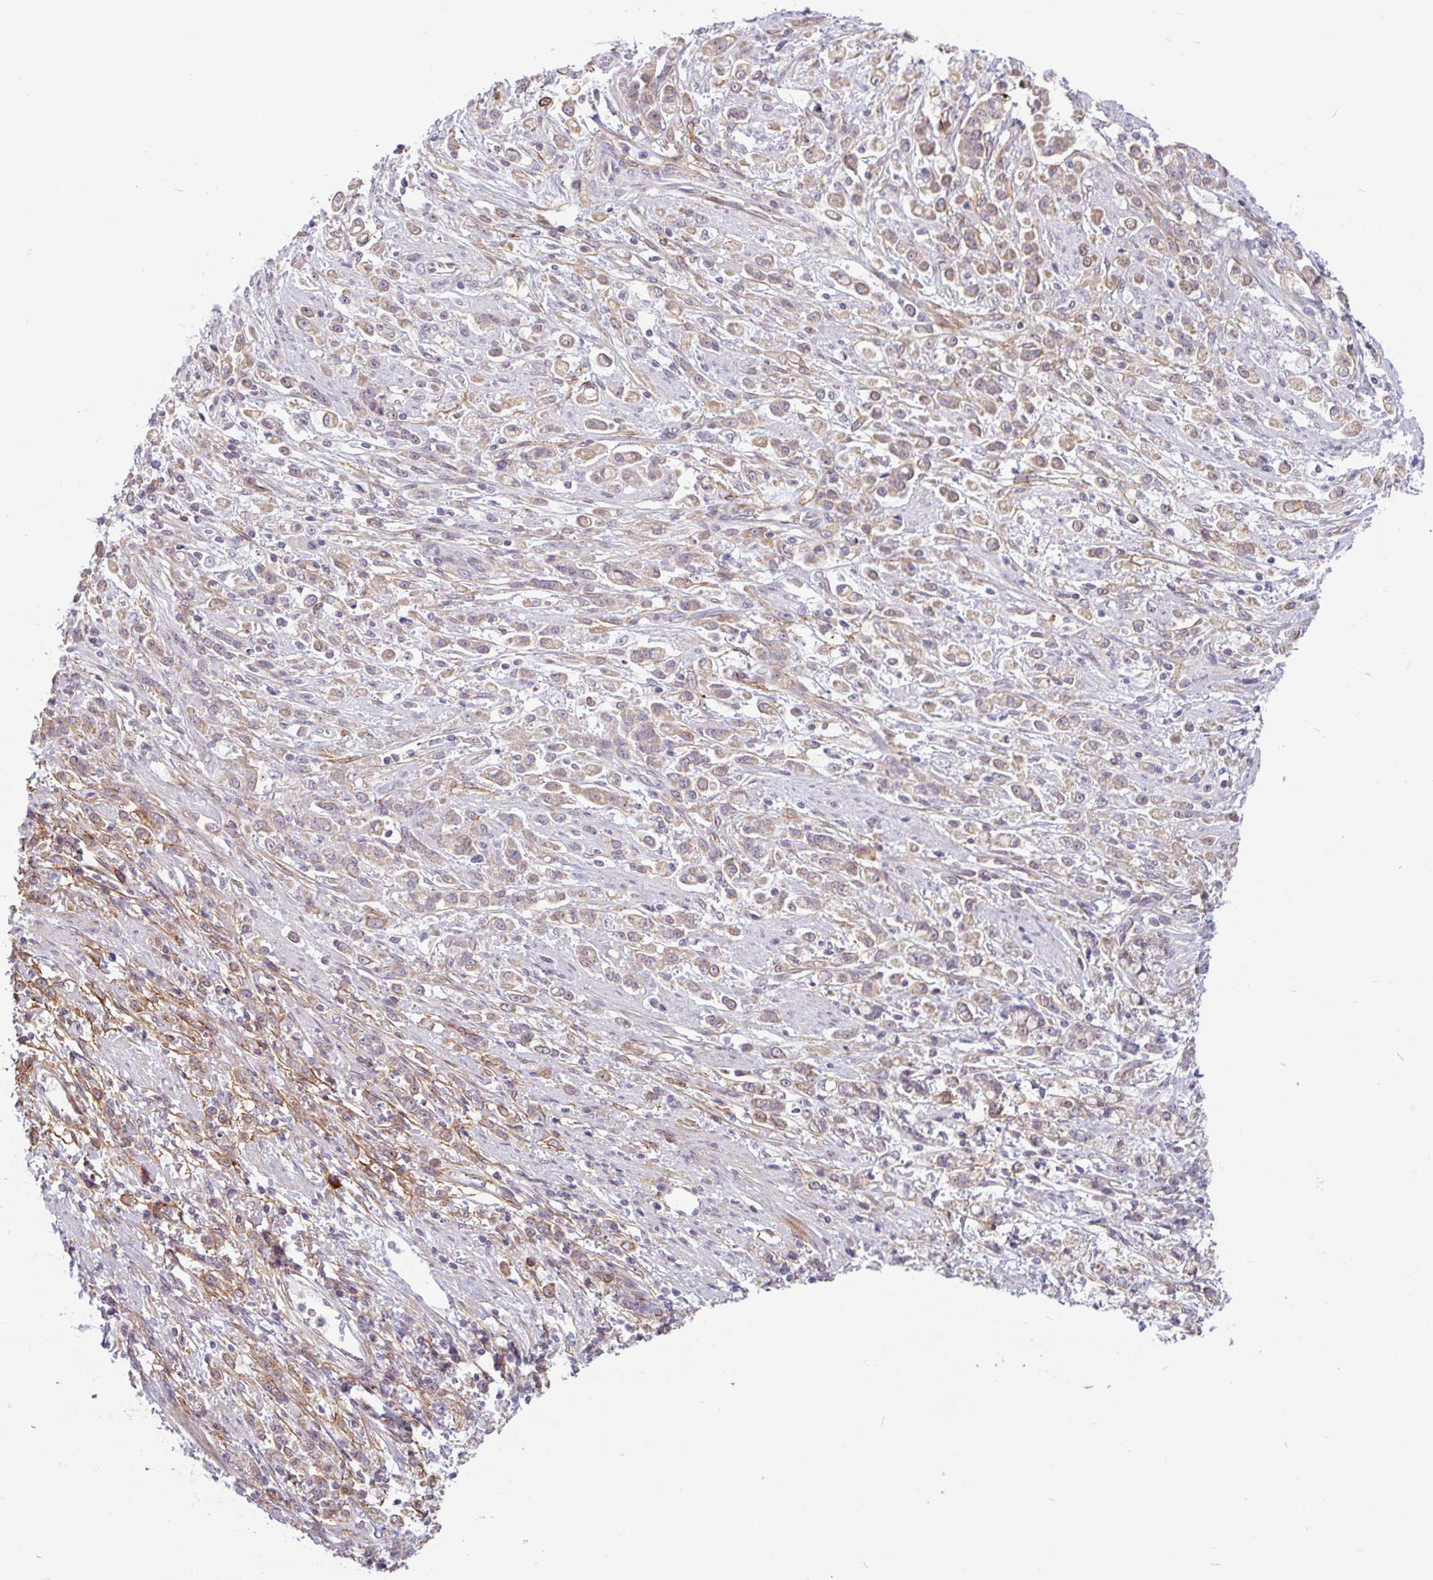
{"staining": {"intensity": "weak", "quantity": ">75%", "location": "cytoplasmic/membranous"}, "tissue": "stomach cancer", "cell_type": "Tumor cells", "image_type": "cancer", "snomed": [{"axis": "morphology", "description": "Adenocarcinoma, NOS"}, {"axis": "topography", "description": "Stomach"}], "caption": "Immunohistochemical staining of human stomach adenocarcinoma displays low levels of weak cytoplasmic/membranous expression in approximately >75% of tumor cells. (Brightfield microscopy of DAB IHC at high magnification).", "gene": "TMEM119", "patient": {"sex": "female", "age": 60}}